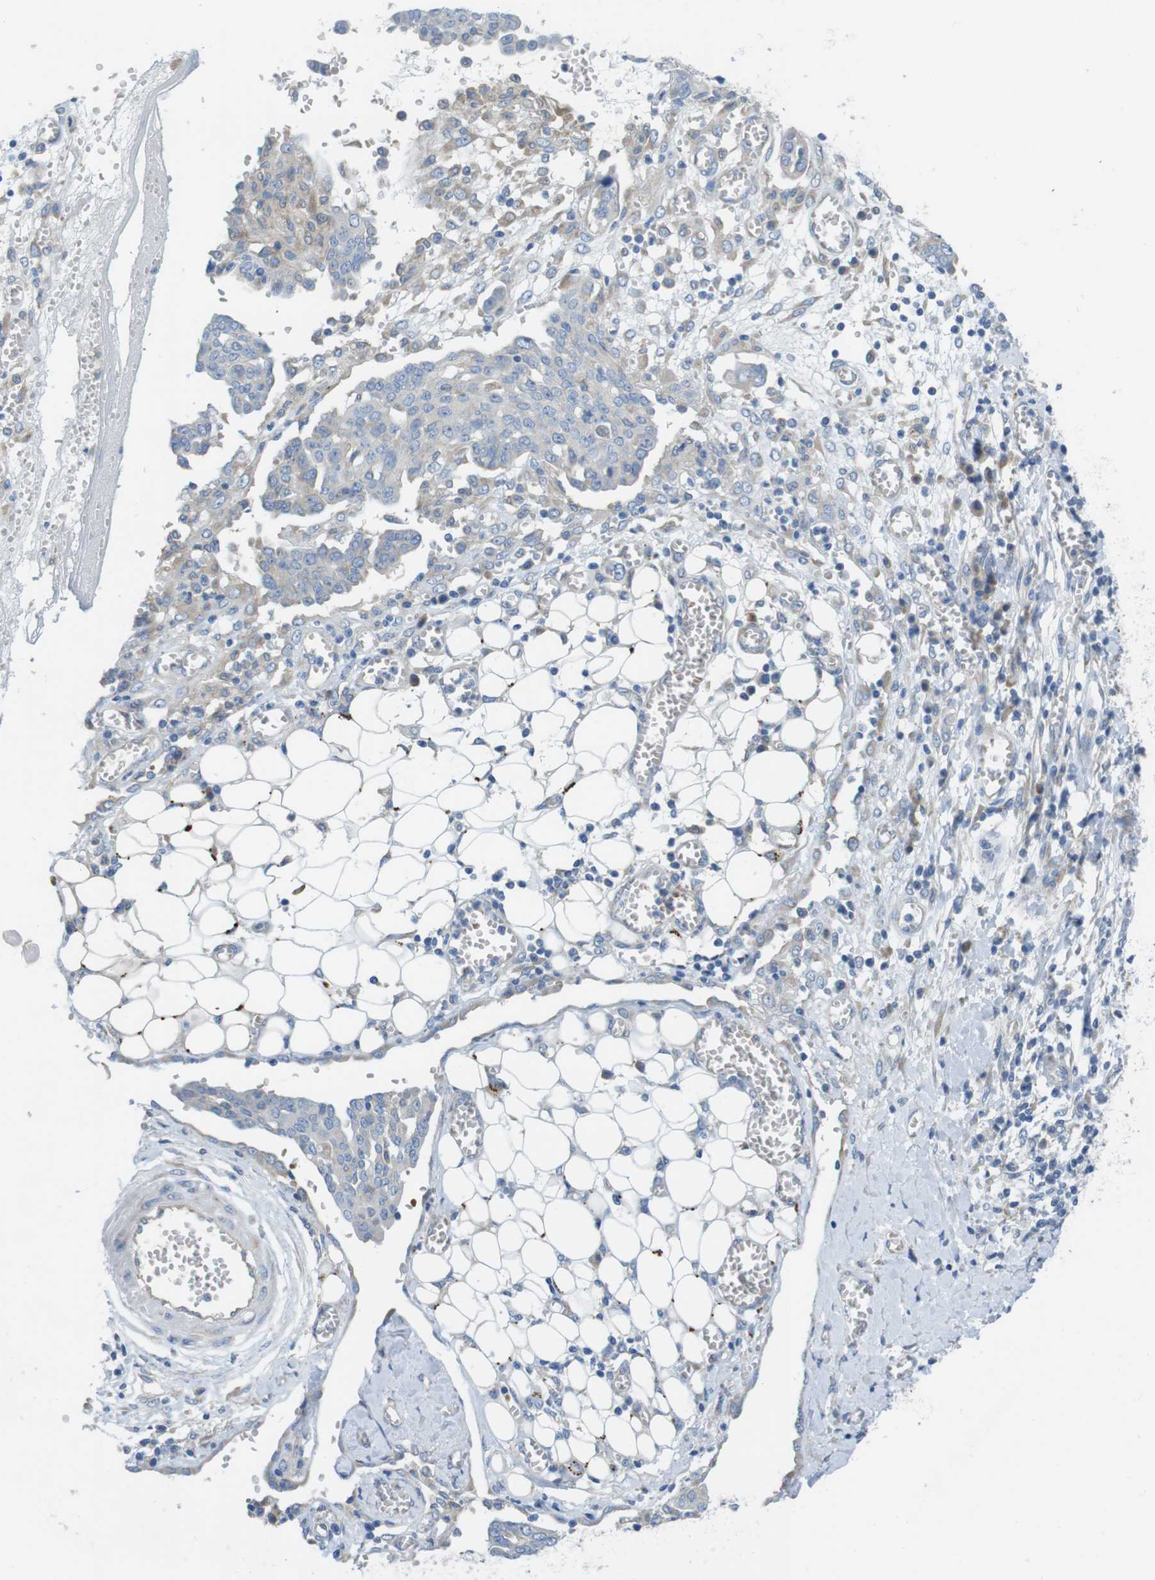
{"staining": {"intensity": "weak", "quantity": "<25%", "location": "cytoplasmic/membranous"}, "tissue": "ovarian cancer", "cell_type": "Tumor cells", "image_type": "cancer", "snomed": [{"axis": "morphology", "description": "Cystadenocarcinoma, serous, NOS"}, {"axis": "topography", "description": "Soft tissue"}, {"axis": "topography", "description": "Ovary"}], "caption": "An image of ovarian cancer (serous cystadenocarcinoma) stained for a protein demonstrates no brown staining in tumor cells.", "gene": "TMEM234", "patient": {"sex": "female", "age": 57}}